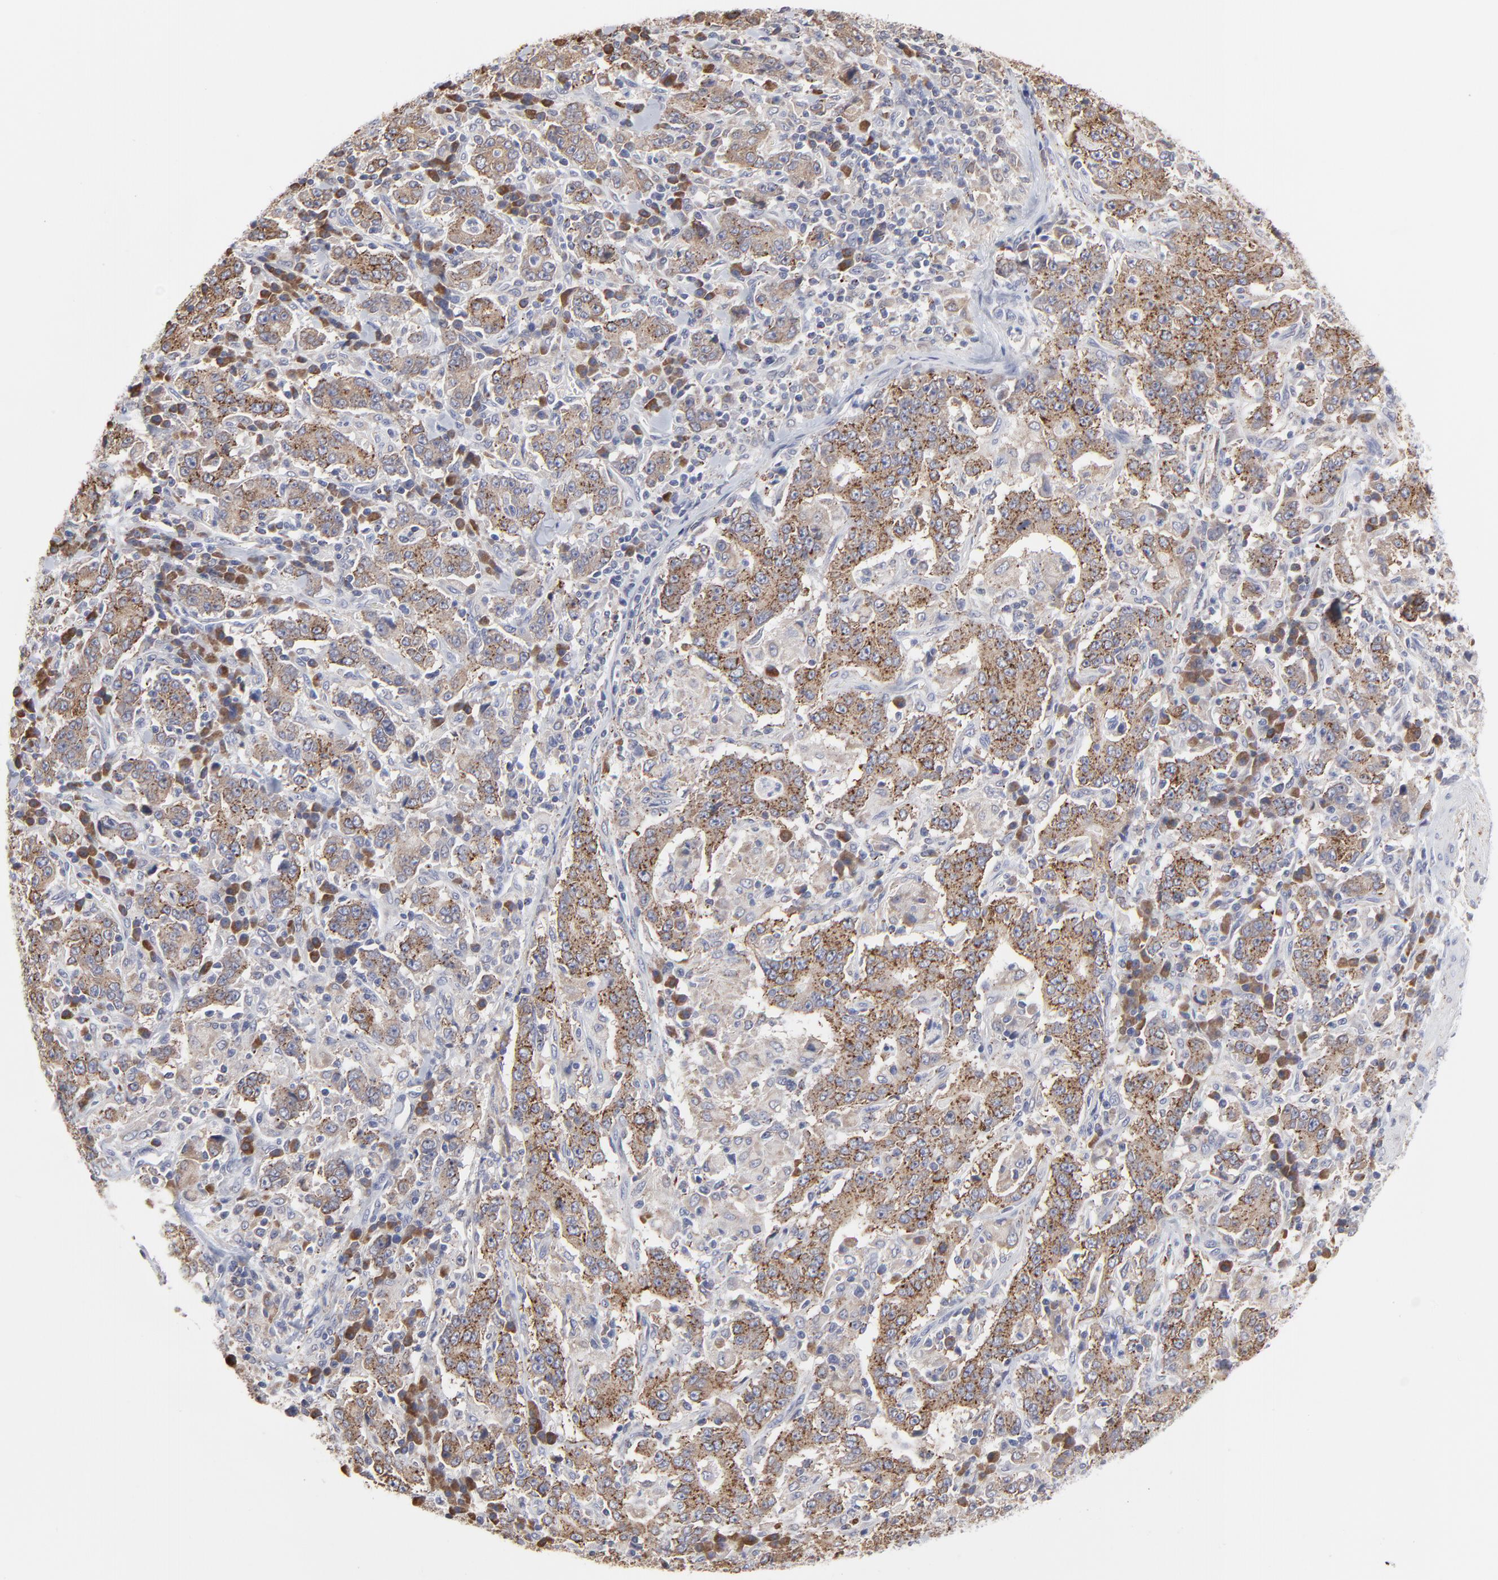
{"staining": {"intensity": "moderate", "quantity": ">75%", "location": "cytoplasmic/membranous"}, "tissue": "stomach cancer", "cell_type": "Tumor cells", "image_type": "cancer", "snomed": [{"axis": "morphology", "description": "Normal tissue, NOS"}, {"axis": "morphology", "description": "Adenocarcinoma, NOS"}, {"axis": "topography", "description": "Stomach, upper"}, {"axis": "topography", "description": "Stomach"}], "caption": "Adenocarcinoma (stomach) stained with immunohistochemistry shows moderate cytoplasmic/membranous positivity in approximately >75% of tumor cells.", "gene": "TRIM22", "patient": {"sex": "male", "age": 59}}